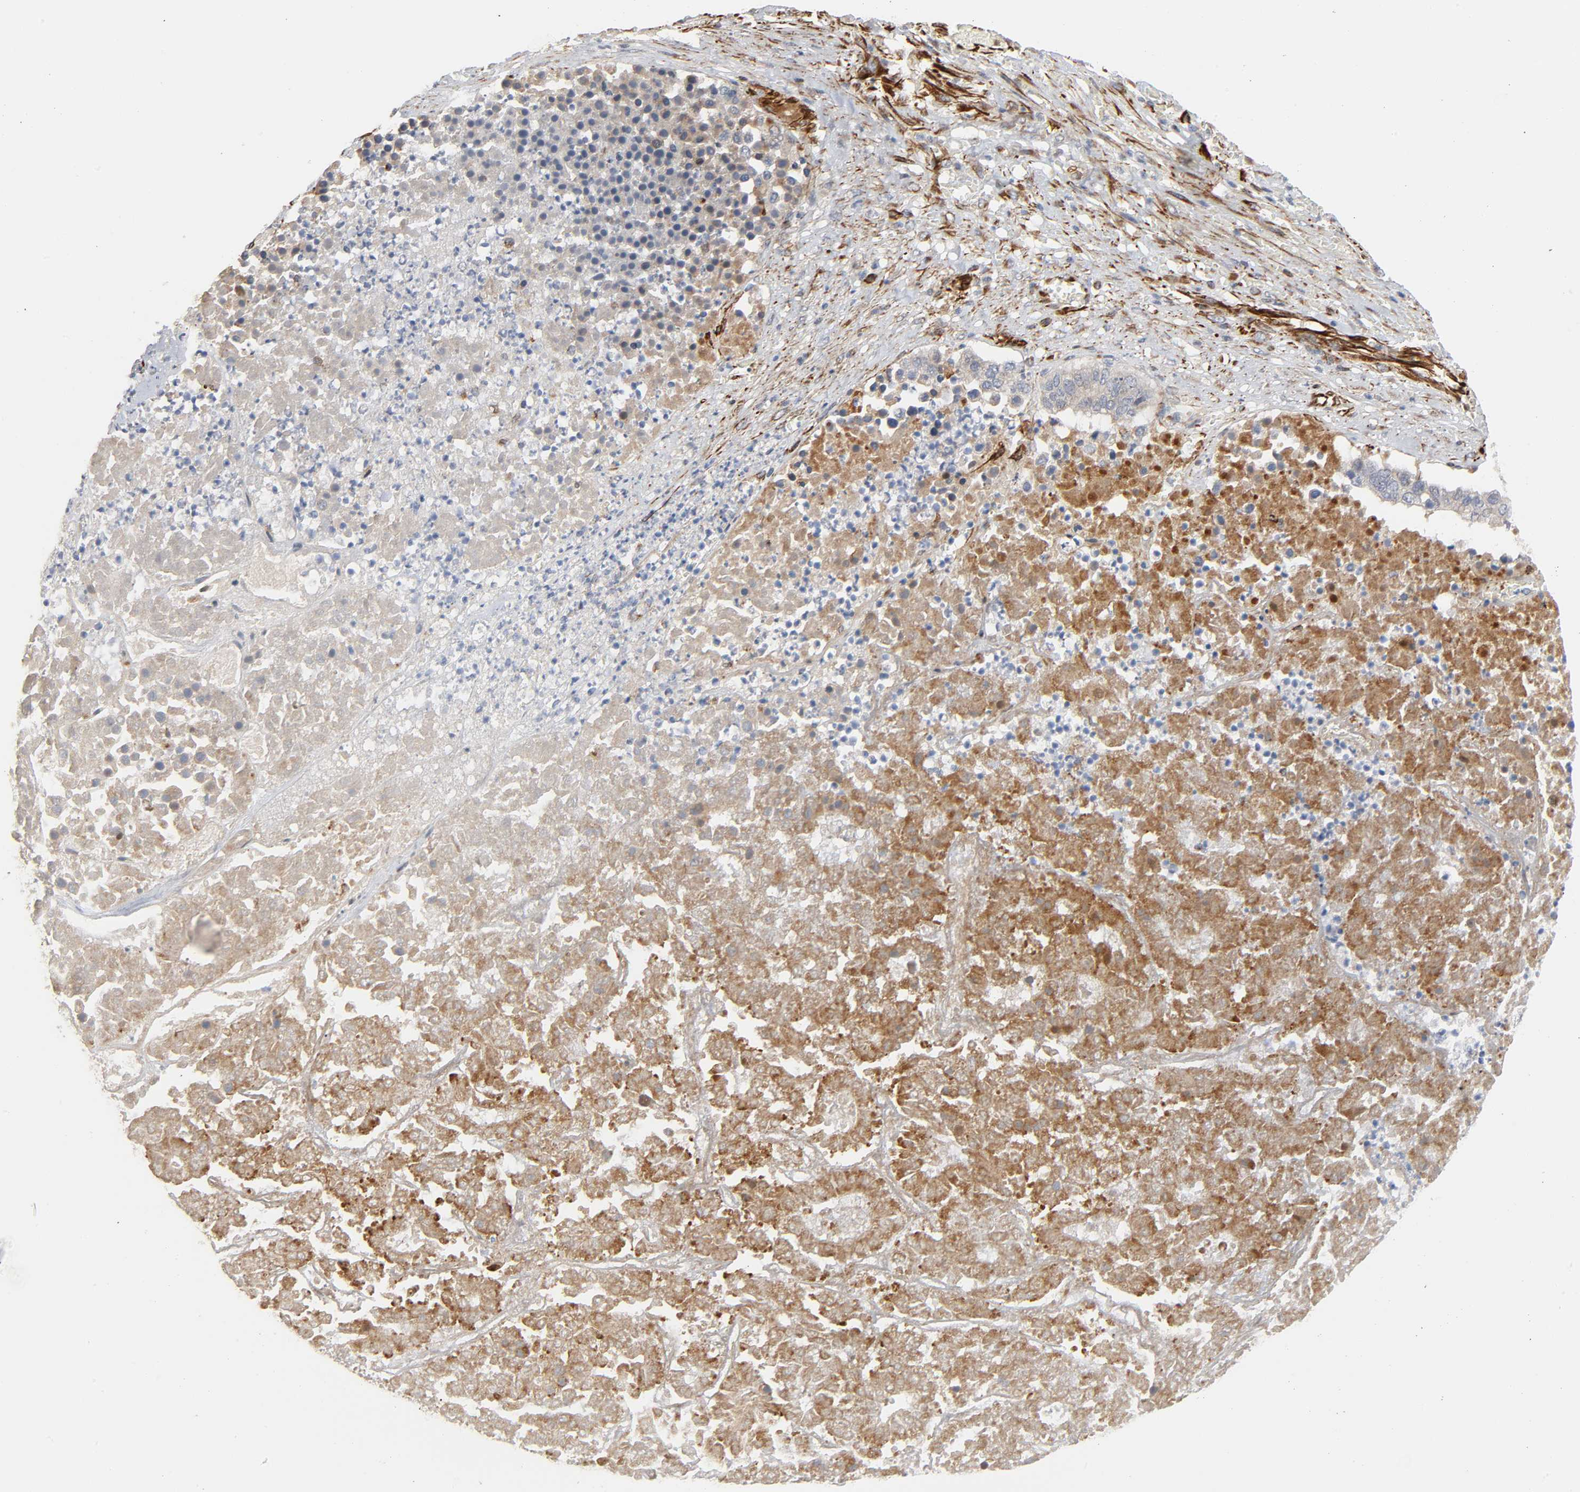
{"staining": {"intensity": "weak", "quantity": "<25%", "location": "cytoplasmic/membranous"}, "tissue": "pancreatic cancer", "cell_type": "Tumor cells", "image_type": "cancer", "snomed": [{"axis": "morphology", "description": "Adenocarcinoma, NOS"}, {"axis": "topography", "description": "Pancreas"}], "caption": "Immunohistochemistry histopathology image of neoplastic tissue: human pancreatic adenocarcinoma stained with DAB demonstrates no significant protein positivity in tumor cells.", "gene": "FAM118A", "patient": {"sex": "male", "age": 50}}